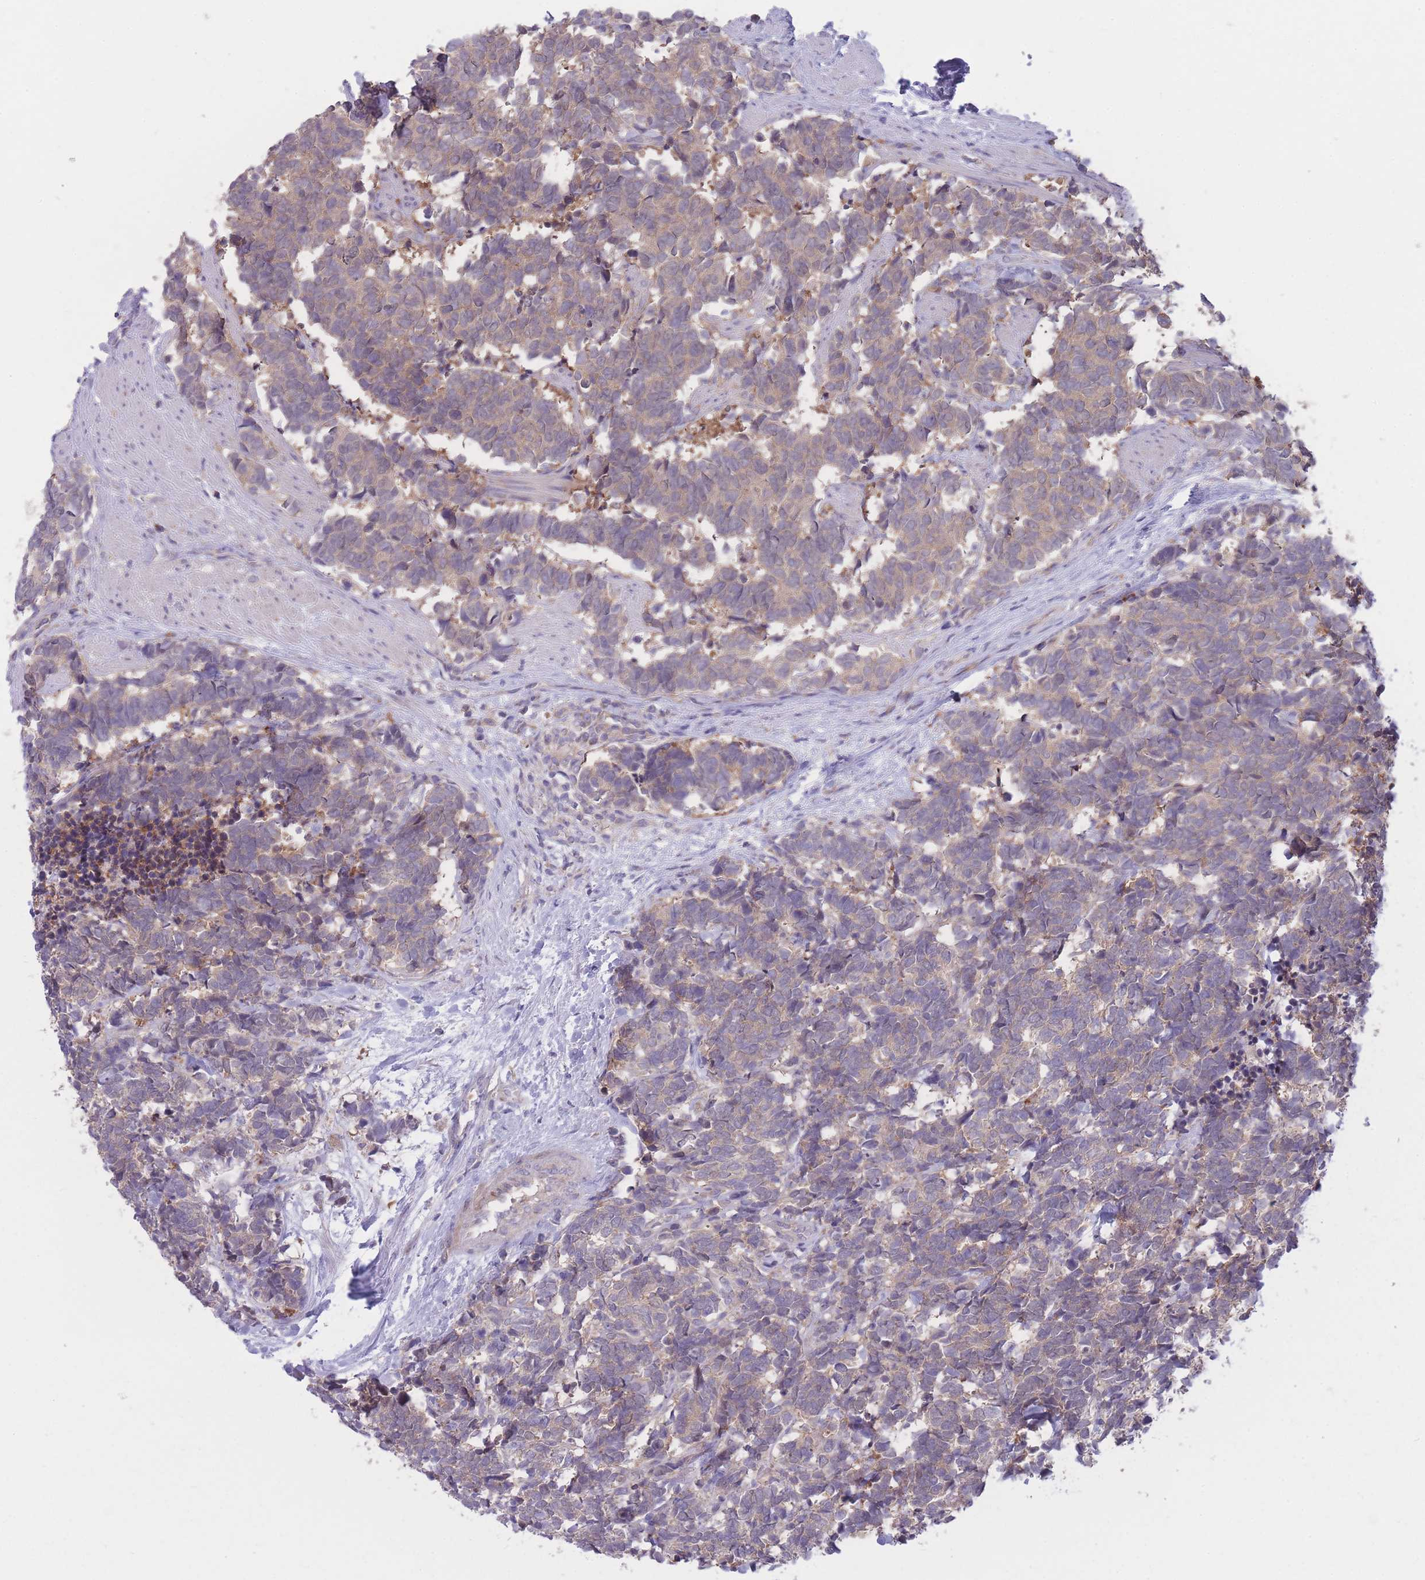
{"staining": {"intensity": "weak", "quantity": ">75%", "location": "cytoplasmic/membranous"}, "tissue": "carcinoid", "cell_type": "Tumor cells", "image_type": "cancer", "snomed": [{"axis": "morphology", "description": "Carcinoma, NOS"}, {"axis": "morphology", "description": "Carcinoid, malignant, NOS"}, {"axis": "topography", "description": "Prostate"}], "caption": "A brown stain labels weak cytoplasmic/membranous positivity of a protein in carcinoma tumor cells.", "gene": "CCT6B", "patient": {"sex": "male", "age": 57}}